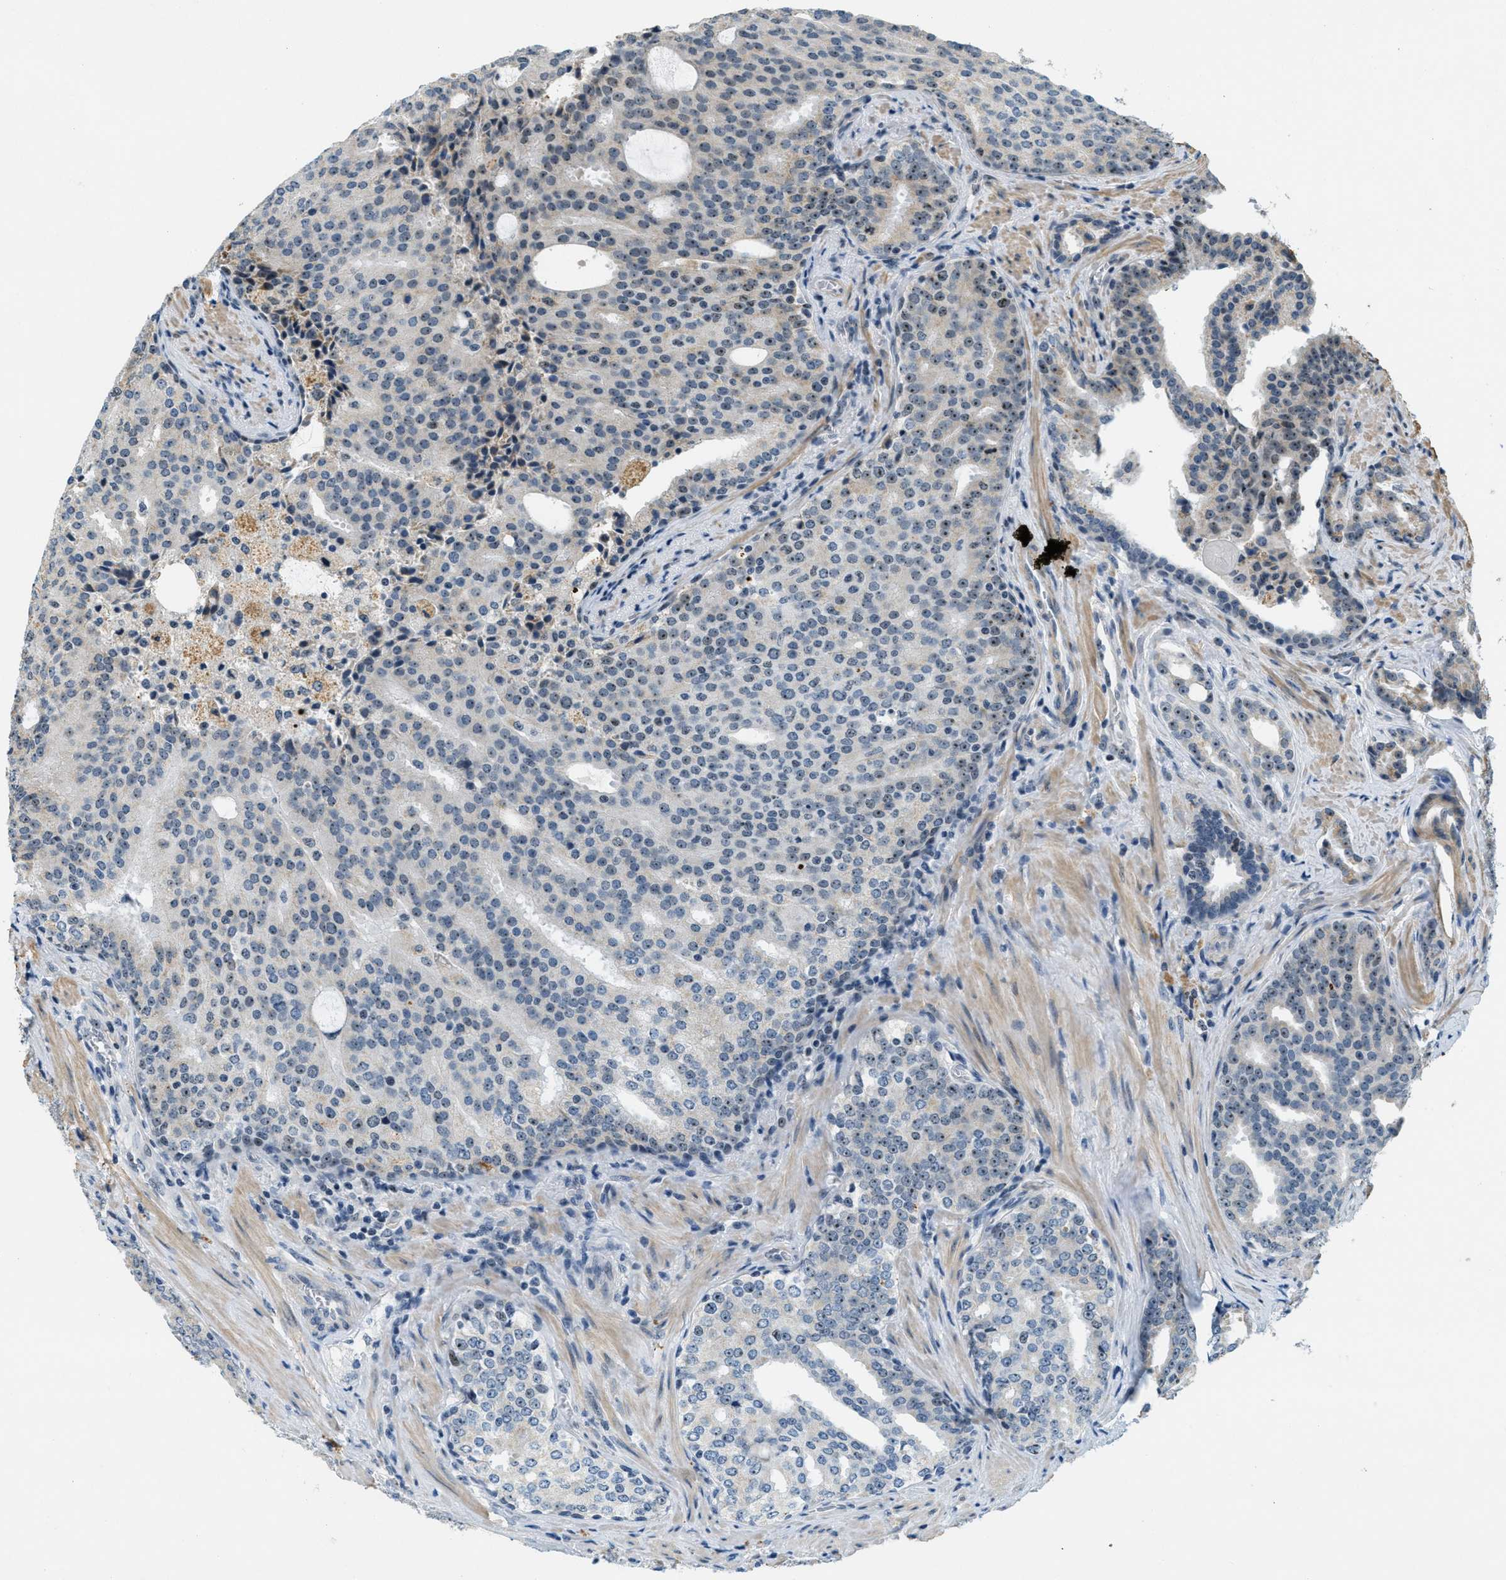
{"staining": {"intensity": "strong", "quantity": "<25%", "location": "nuclear"}, "tissue": "prostate cancer", "cell_type": "Tumor cells", "image_type": "cancer", "snomed": [{"axis": "morphology", "description": "Adenocarcinoma, High grade"}, {"axis": "topography", "description": "Prostate"}], "caption": "Human prostate cancer (adenocarcinoma (high-grade)) stained with a brown dye shows strong nuclear positive positivity in approximately <25% of tumor cells.", "gene": "DDX47", "patient": {"sex": "male", "age": 71}}